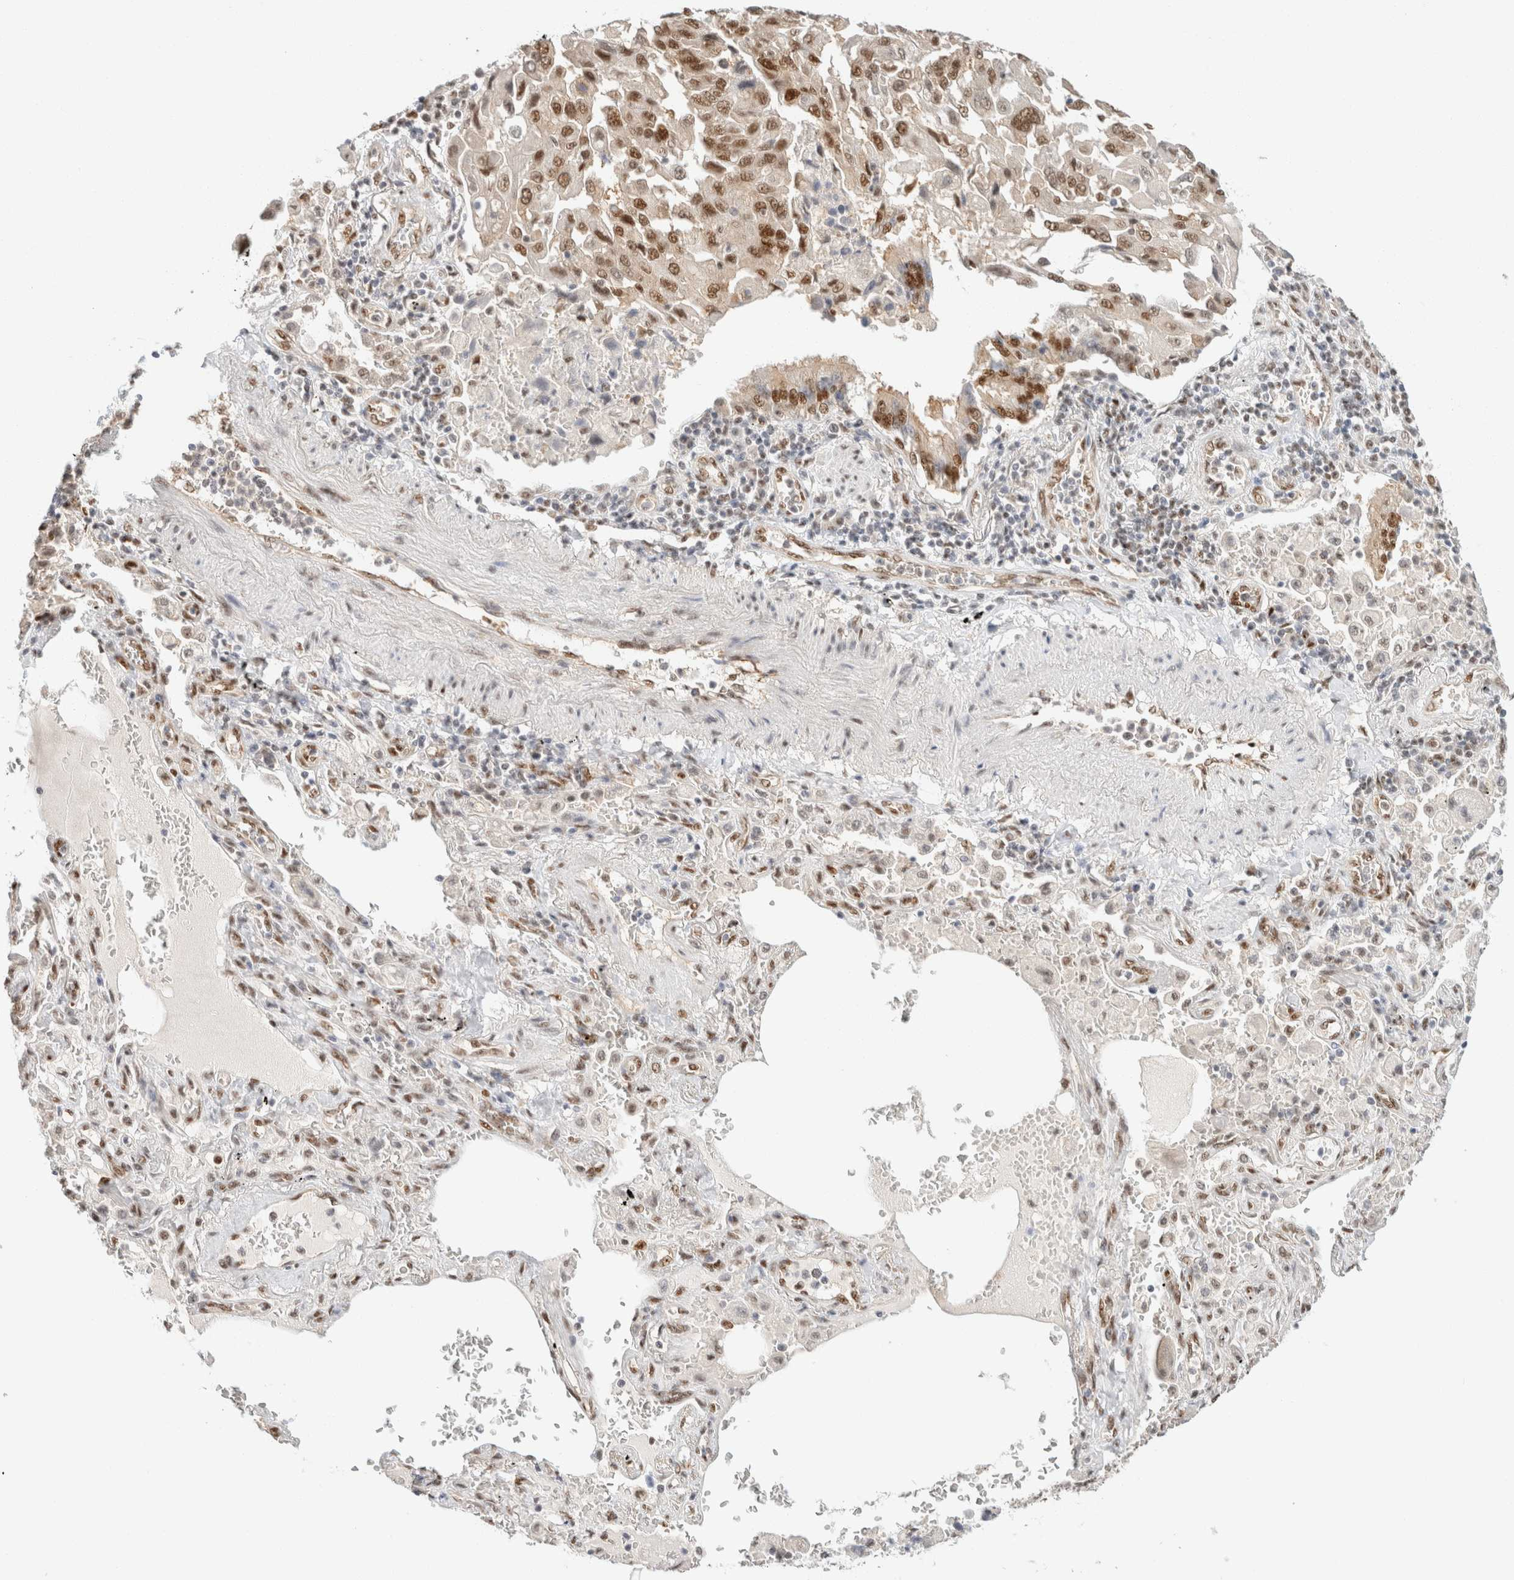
{"staining": {"intensity": "strong", "quantity": ">75%", "location": "nuclear"}, "tissue": "lung cancer", "cell_type": "Tumor cells", "image_type": "cancer", "snomed": [{"axis": "morphology", "description": "Adenocarcinoma, NOS"}, {"axis": "topography", "description": "Lung"}], "caption": "Protein staining by IHC demonstrates strong nuclear staining in approximately >75% of tumor cells in lung cancer (adenocarcinoma). The staining is performed using DAB brown chromogen to label protein expression. The nuclei are counter-stained blue using hematoxylin.", "gene": "ZNF768", "patient": {"sex": "female", "age": 65}}